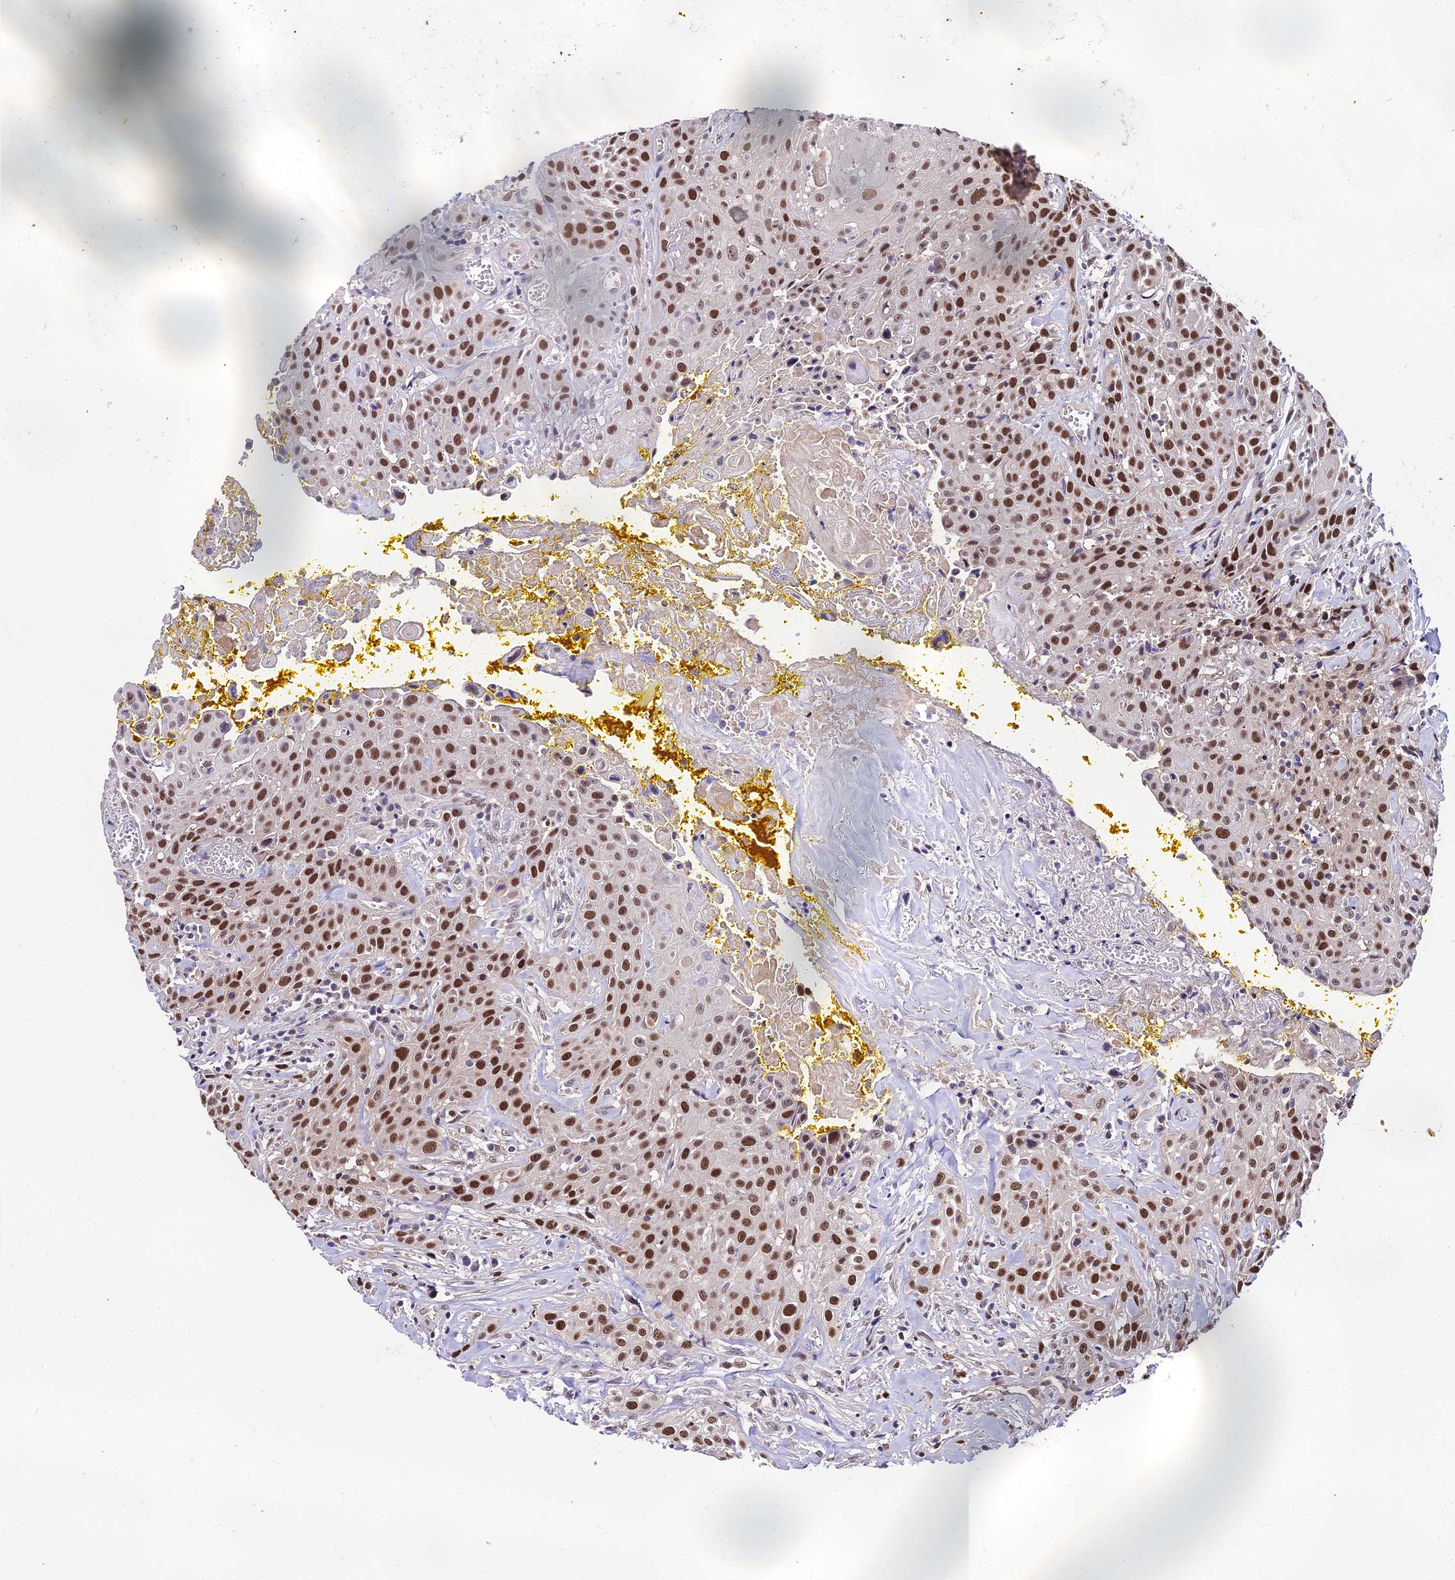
{"staining": {"intensity": "moderate", "quantity": ">75%", "location": "nuclear"}, "tissue": "head and neck cancer", "cell_type": "Tumor cells", "image_type": "cancer", "snomed": [{"axis": "morphology", "description": "Squamous cell carcinoma, NOS"}, {"axis": "topography", "description": "Oral tissue"}, {"axis": "topography", "description": "Head-Neck"}], "caption": "Head and neck cancer (squamous cell carcinoma) was stained to show a protein in brown. There is medium levels of moderate nuclear expression in about >75% of tumor cells. (Stains: DAB (3,3'-diaminobenzidine) in brown, nuclei in blue, Microscopy: brightfield microscopy at high magnification).", "gene": "TRIML2", "patient": {"sex": "female", "age": 82}}